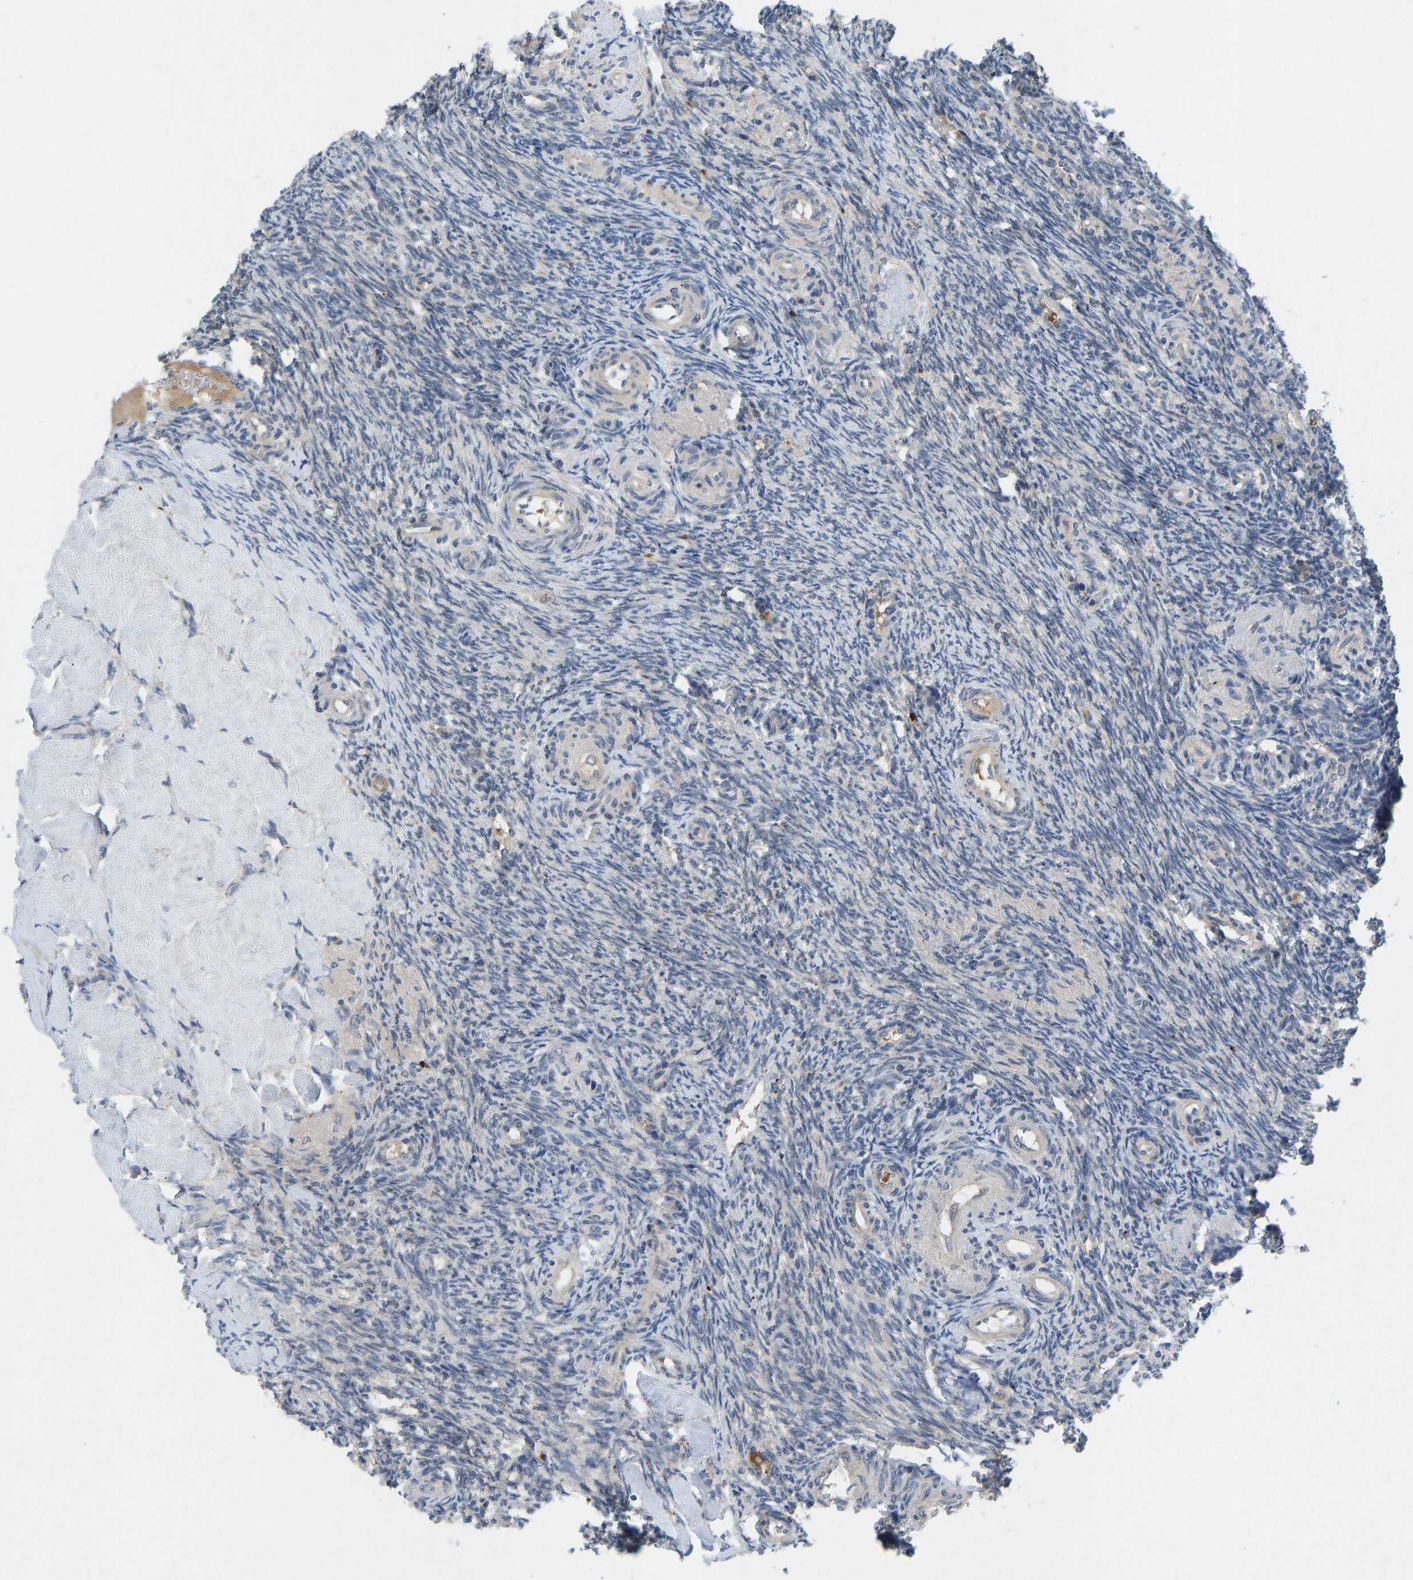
{"staining": {"intensity": "moderate", "quantity": ">75%", "location": "cytoplasmic/membranous"}, "tissue": "ovary", "cell_type": "Follicle cells", "image_type": "normal", "snomed": [{"axis": "morphology", "description": "Normal tissue, NOS"}, {"axis": "topography", "description": "Ovary"}], "caption": "Immunohistochemistry image of benign ovary: human ovary stained using IHC shows medium levels of moderate protein expression localized specifically in the cytoplasmic/membranous of follicle cells, appearing as a cytoplasmic/membranous brown color.", "gene": "PDE7A", "patient": {"sex": "female", "age": 41}}